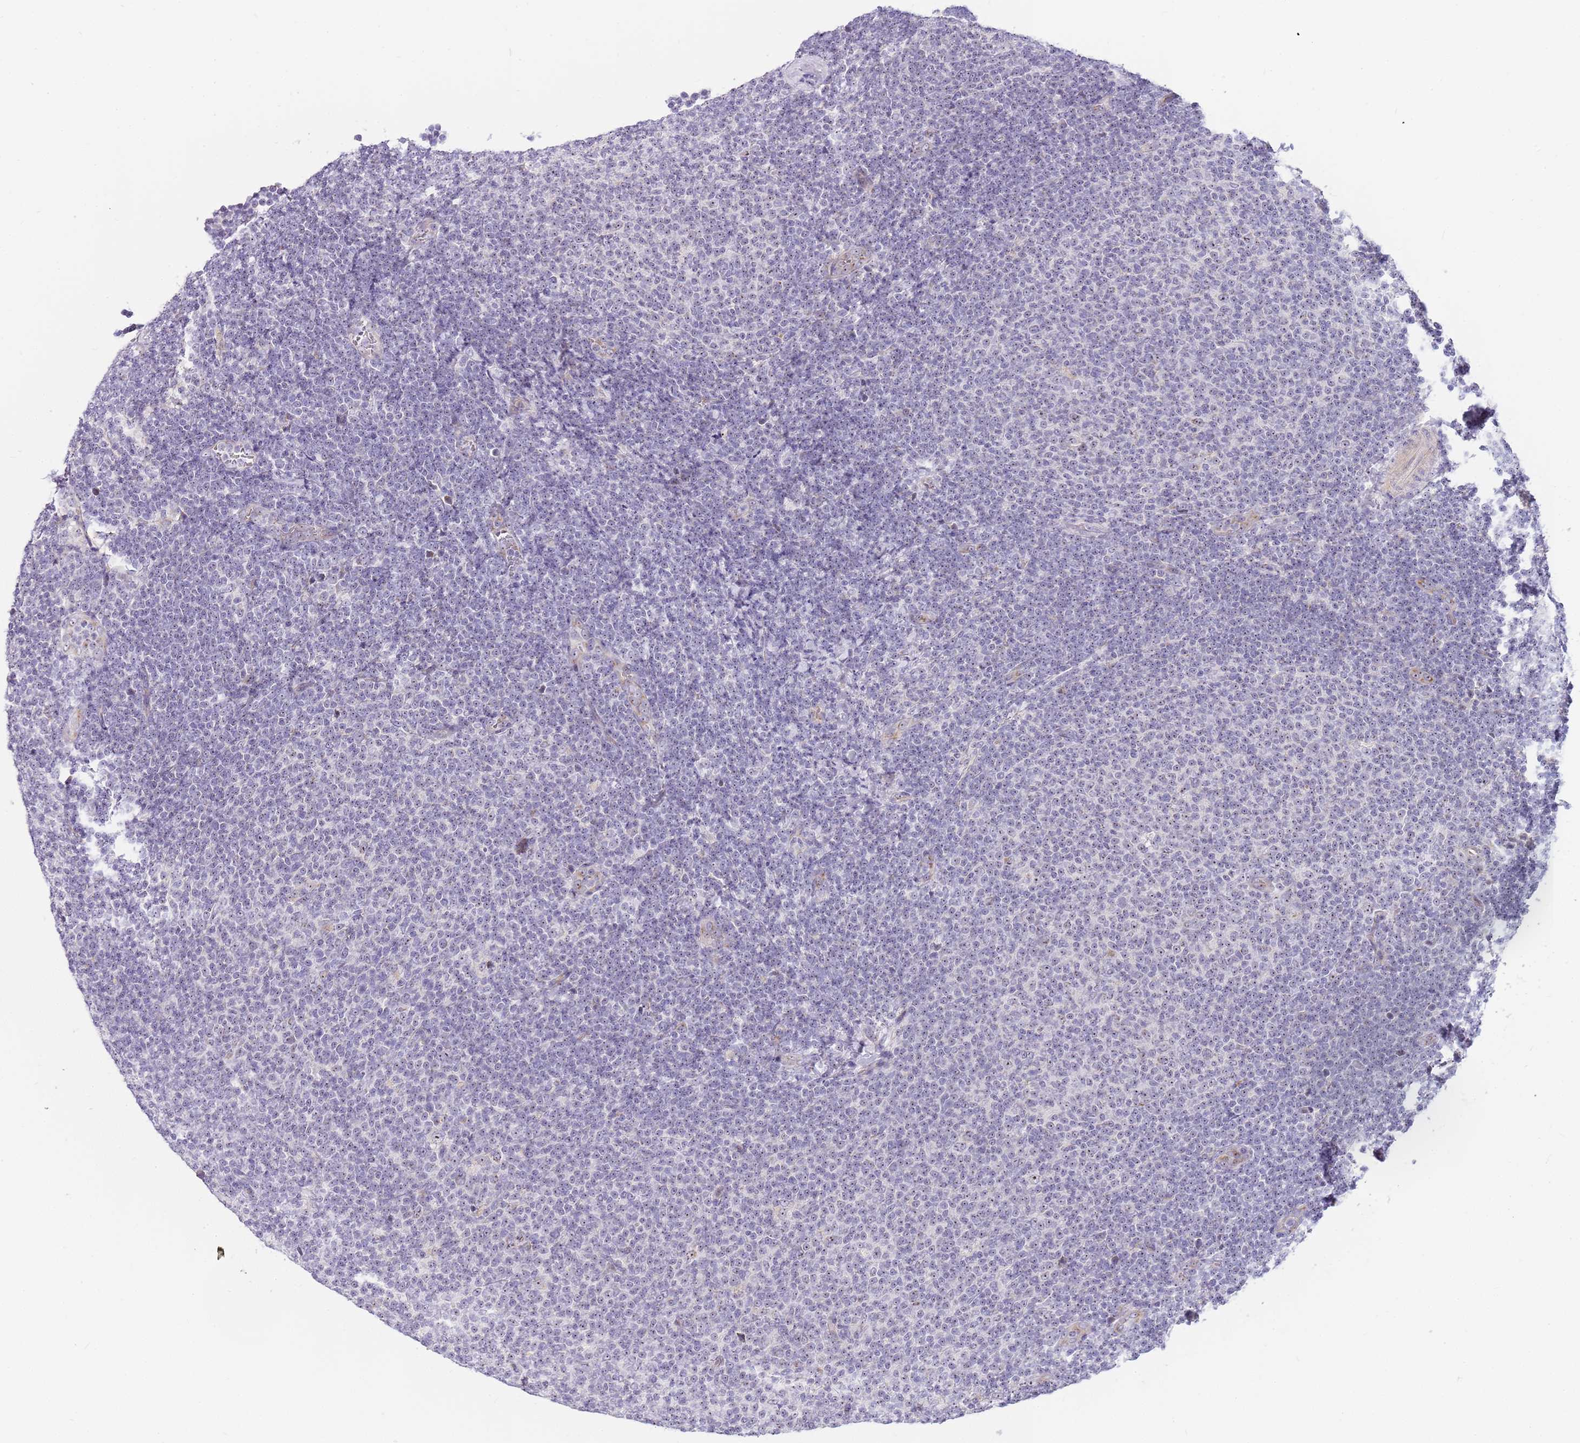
{"staining": {"intensity": "negative", "quantity": "none", "location": "none"}, "tissue": "lymphoma", "cell_type": "Tumor cells", "image_type": "cancer", "snomed": [{"axis": "morphology", "description": "Malignant lymphoma, non-Hodgkin's type, Low grade"}, {"axis": "topography", "description": "Lymph node"}], "caption": "Human lymphoma stained for a protein using immunohistochemistry (IHC) shows no positivity in tumor cells.", "gene": "DNAJA3", "patient": {"sex": "male", "age": 66}}